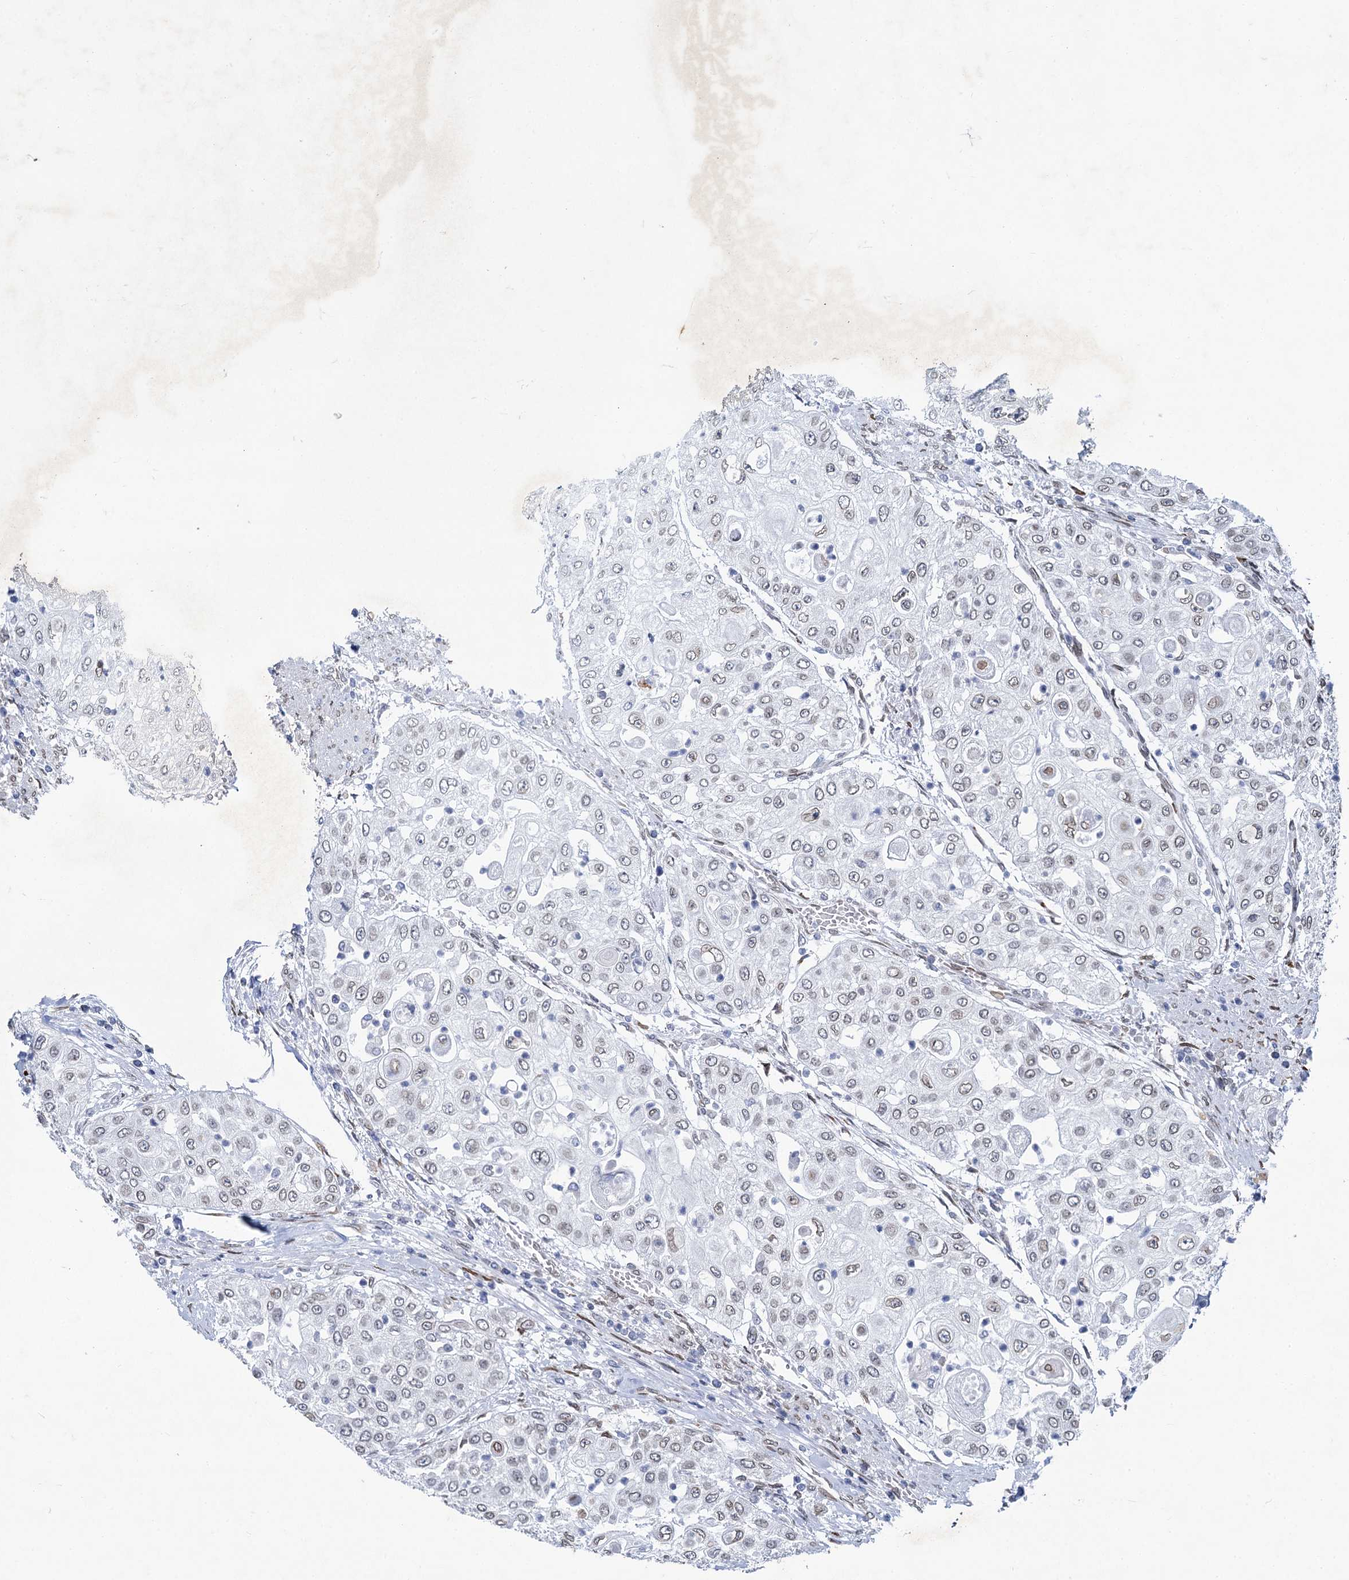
{"staining": {"intensity": "weak", "quantity": "25%-75%", "location": "cytoplasmic/membranous,nuclear"}, "tissue": "urothelial cancer", "cell_type": "Tumor cells", "image_type": "cancer", "snomed": [{"axis": "morphology", "description": "Urothelial carcinoma, High grade"}, {"axis": "topography", "description": "Urinary bladder"}], "caption": "Immunohistochemical staining of urothelial carcinoma (high-grade) exhibits low levels of weak cytoplasmic/membranous and nuclear protein expression in approximately 25%-75% of tumor cells.", "gene": "PRSS35", "patient": {"sex": "female", "age": 79}}